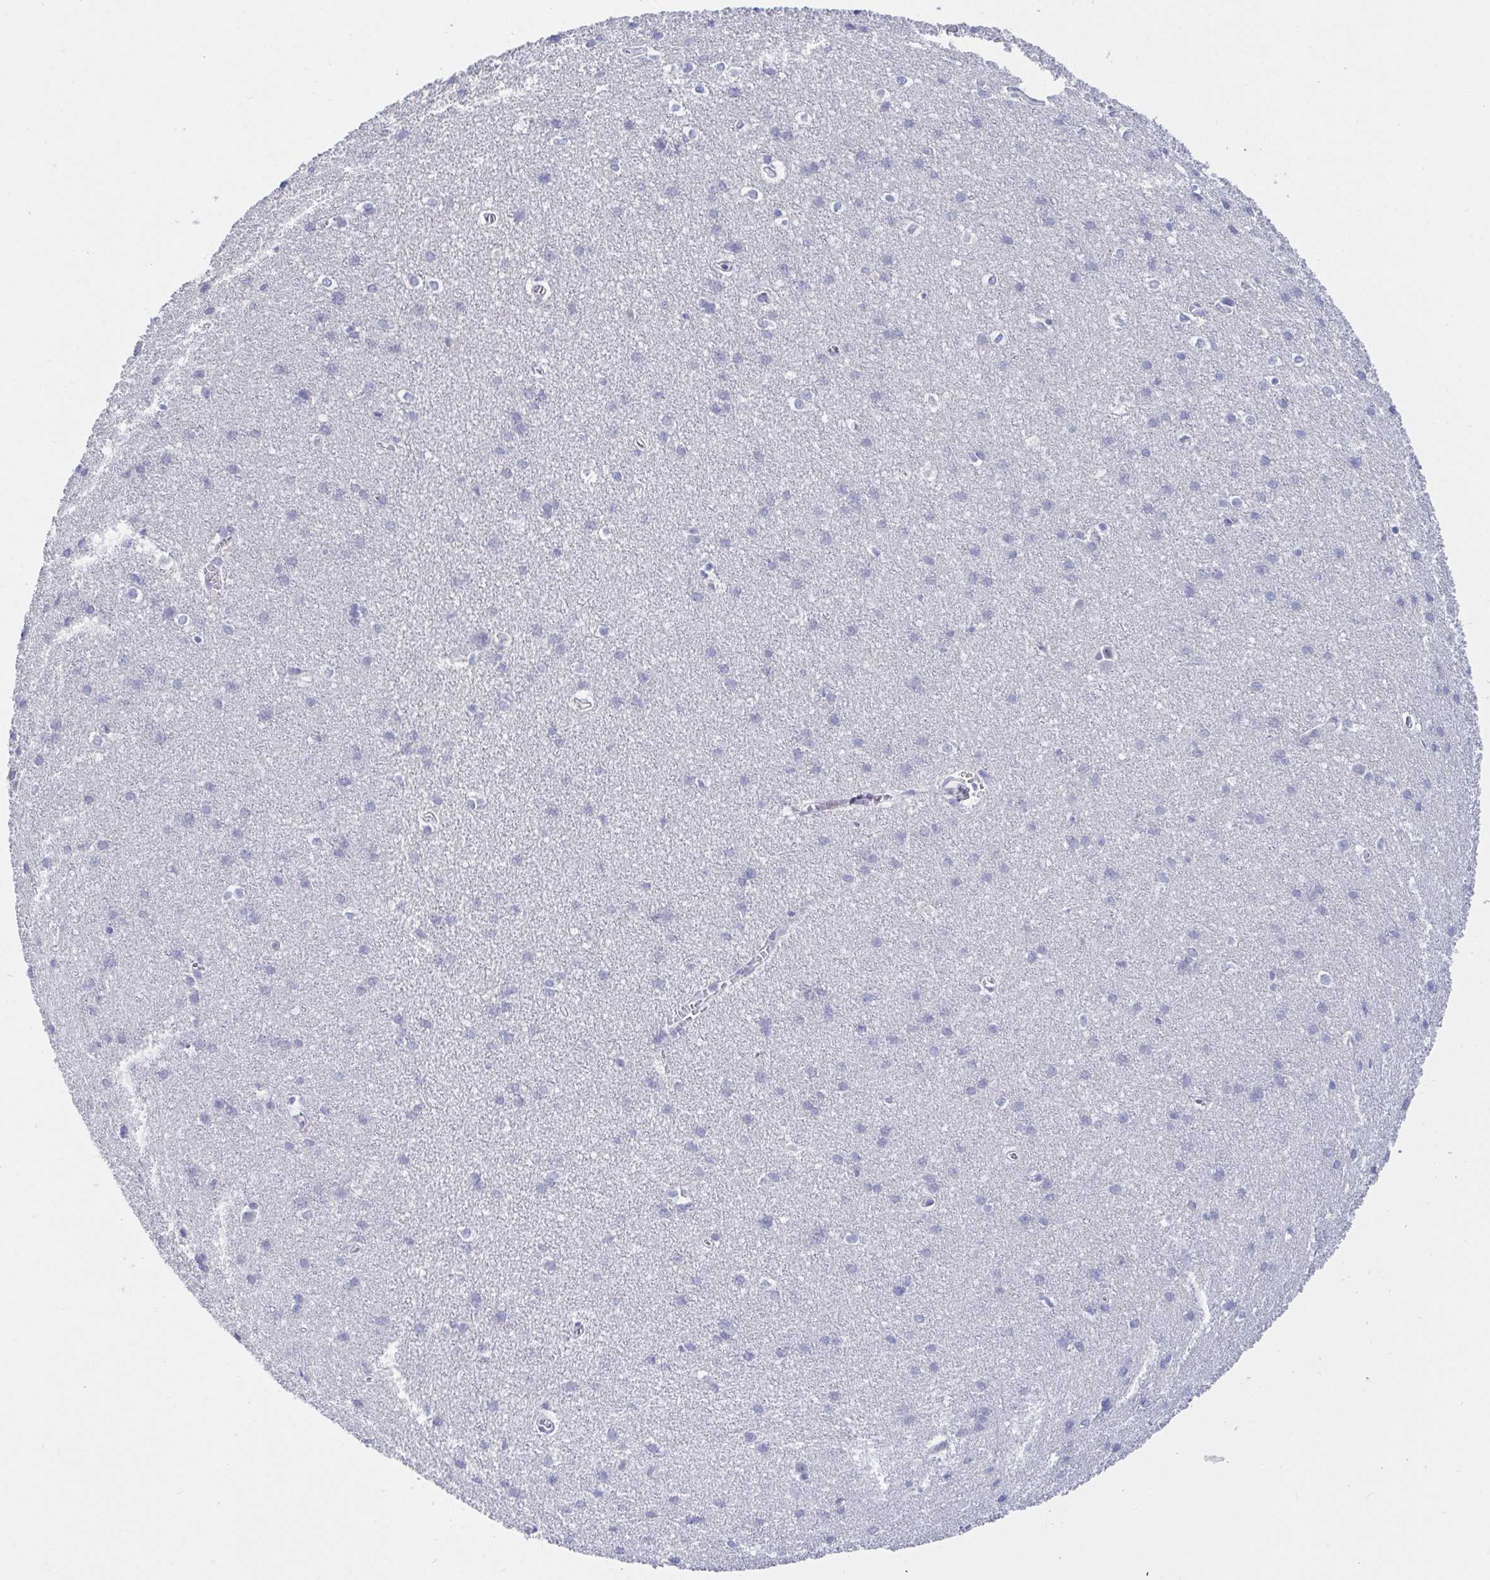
{"staining": {"intensity": "negative", "quantity": "none", "location": "none"}, "tissue": "cerebral cortex", "cell_type": "Endothelial cells", "image_type": "normal", "snomed": [{"axis": "morphology", "description": "Normal tissue, NOS"}, {"axis": "topography", "description": "Cerebral cortex"}], "caption": "An image of cerebral cortex stained for a protein displays no brown staining in endothelial cells. The staining is performed using DAB brown chromogen with nuclei counter-stained in using hematoxylin.", "gene": "OR10K1", "patient": {"sex": "male", "age": 37}}